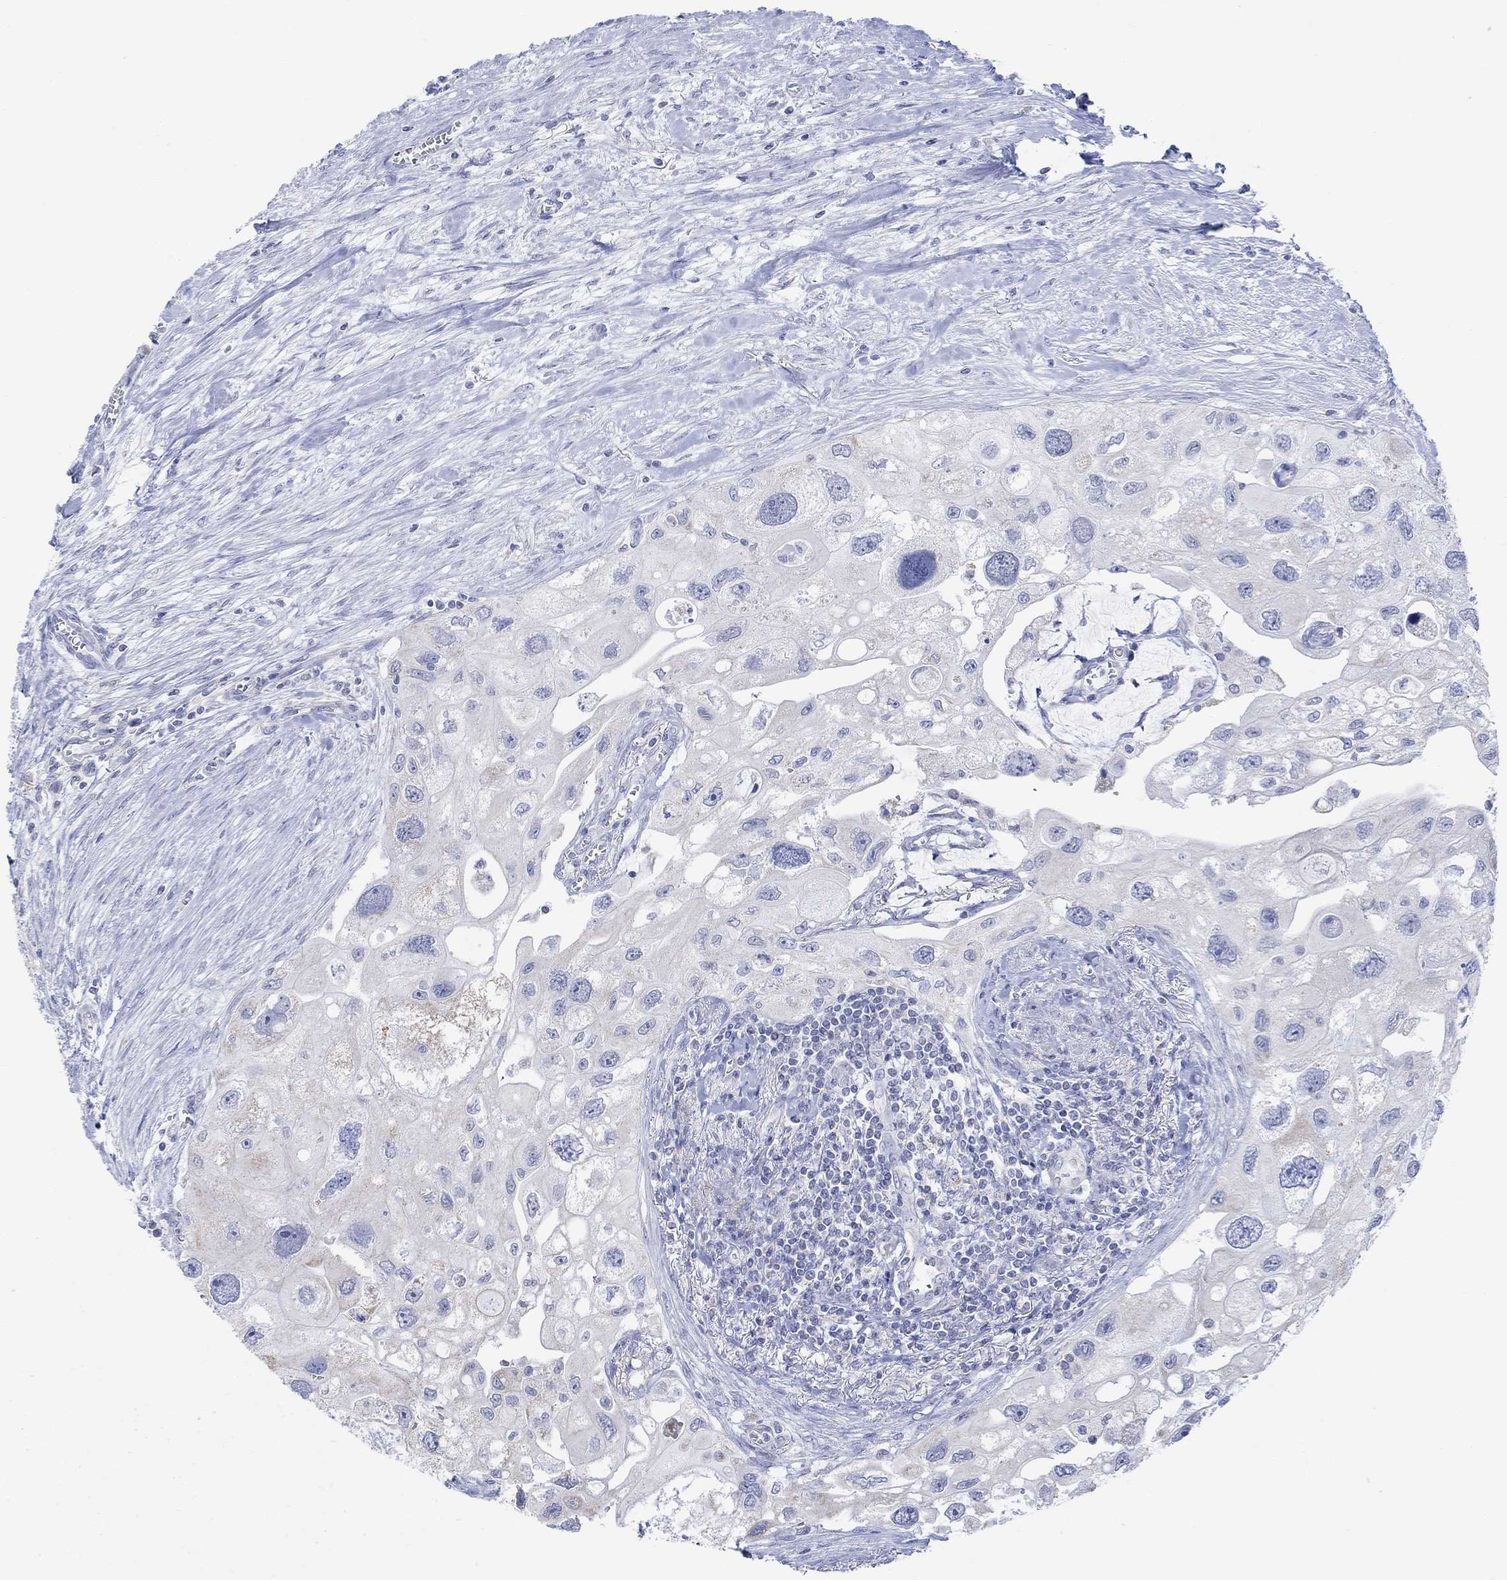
{"staining": {"intensity": "negative", "quantity": "none", "location": "none"}, "tissue": "urothelial cancer", "cell_type": "Tumor cells", "image_type": "cancer", "snomed": [{"axis": "morphology", "description": "Urothelial carcinoma, High grade"}, {"axis": "topography", "description": "Urinary bladder"}], "caption": "This image is of urothelial cancer stained with immunohistochemistry to label a protein in brown with the nuclei are counter-stained blue. There is no expression in tumor cells.", "gene": "SYT12", "patient": {"sex": "male", "age": 59}}